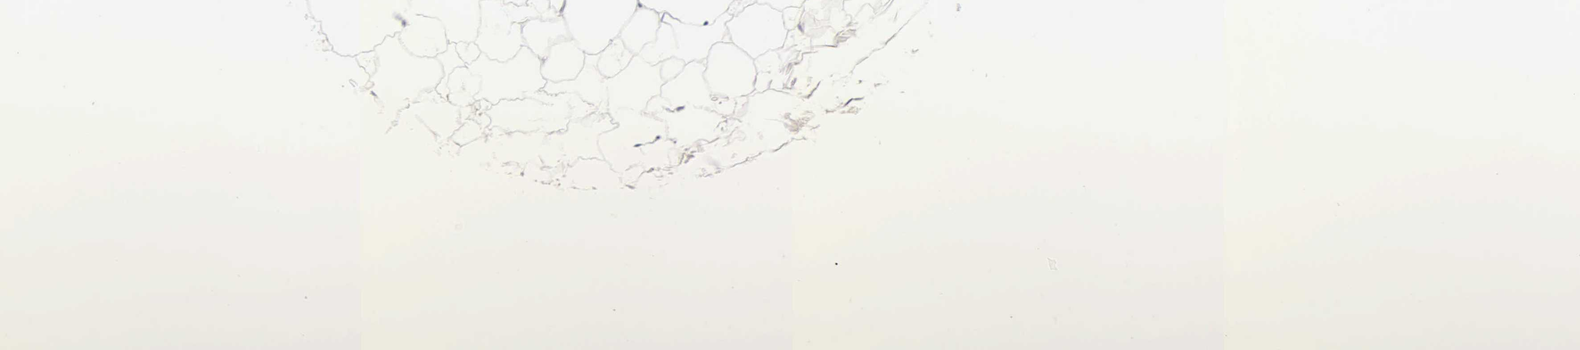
{"staining": {"intensity": "negative", "quantity": "none", "location": "none"}, "tissue": "adipose tissue", "cell_type": "Adipocytes", "image_type": "normal", "snomed": [{"axis": "morphology", "description": "Normal tissue, NOS"}, {"axis": "topography", "description": "Breast"}], "caption": "Adipocytes show no significant staining in unremarkable adipose tissue. Brightfield microscopy of immunohistochemistry (IHC) stained with DAB (3,3'-diaminobenzidine) (brown) and hematoxylin (blue), captured at high magnification.", "gene": "CTSB", "patient": {"sex": "female", "age": 44}}